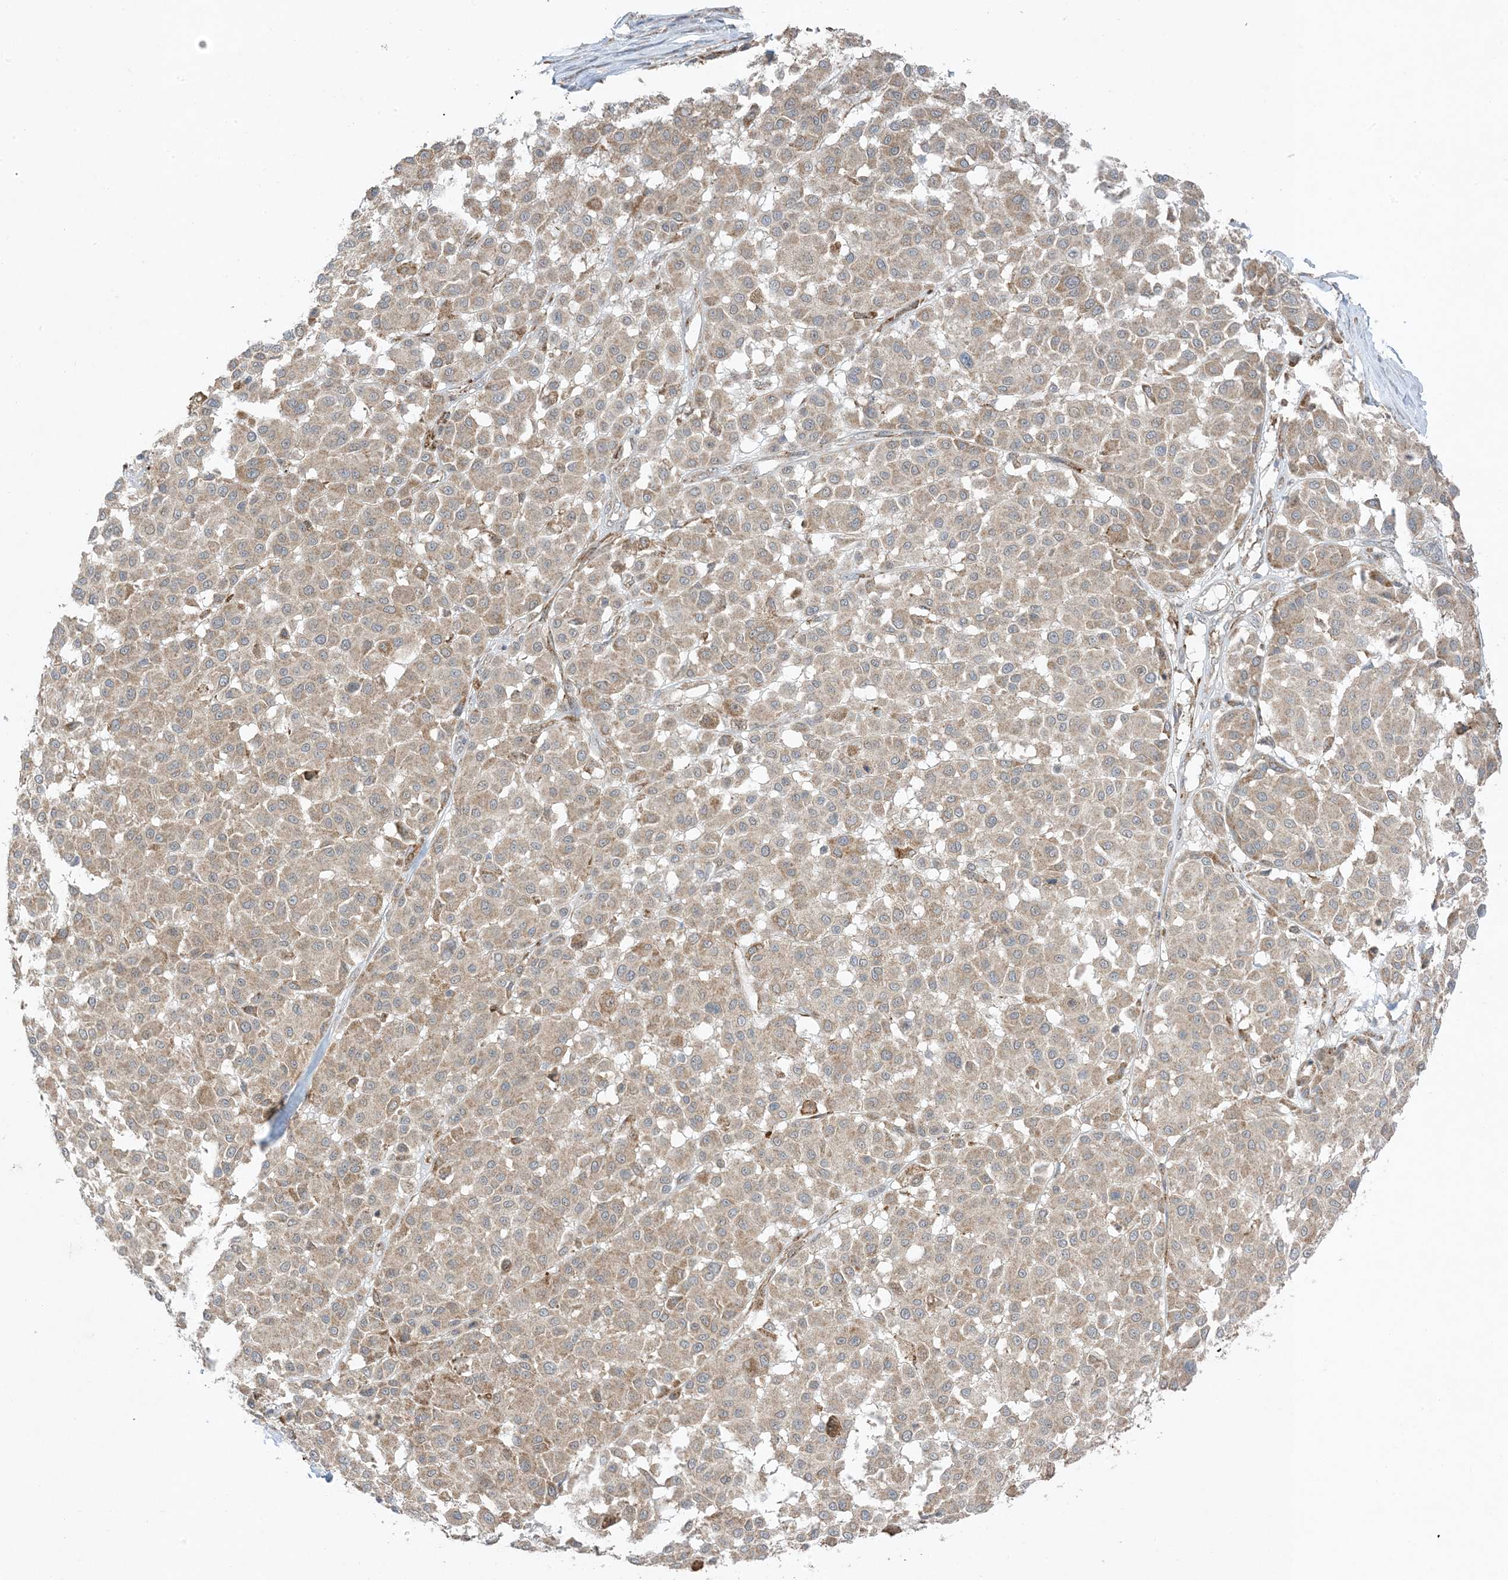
{"staining": {"intensity": "weak", "quantity": ">75%", "location": "cytoplasmic/membranous"}, "tissue": "melanoma", "cell_type": "Tumor cells", "image_type": "cancer", "snomed": [{"axis": "morphology", "description": "Malignant melanoma, Metastatic site"}, {"axis": "topography", "description": "Soft tissue"}], "caption": "Melanoma stained for a protein (brown) demonstrates weak cytoplasmic/membranous positive positivity in about >75% of tumor cells.", "gene": "ODC1", "patient": {"sex": "male", "age": 41}}